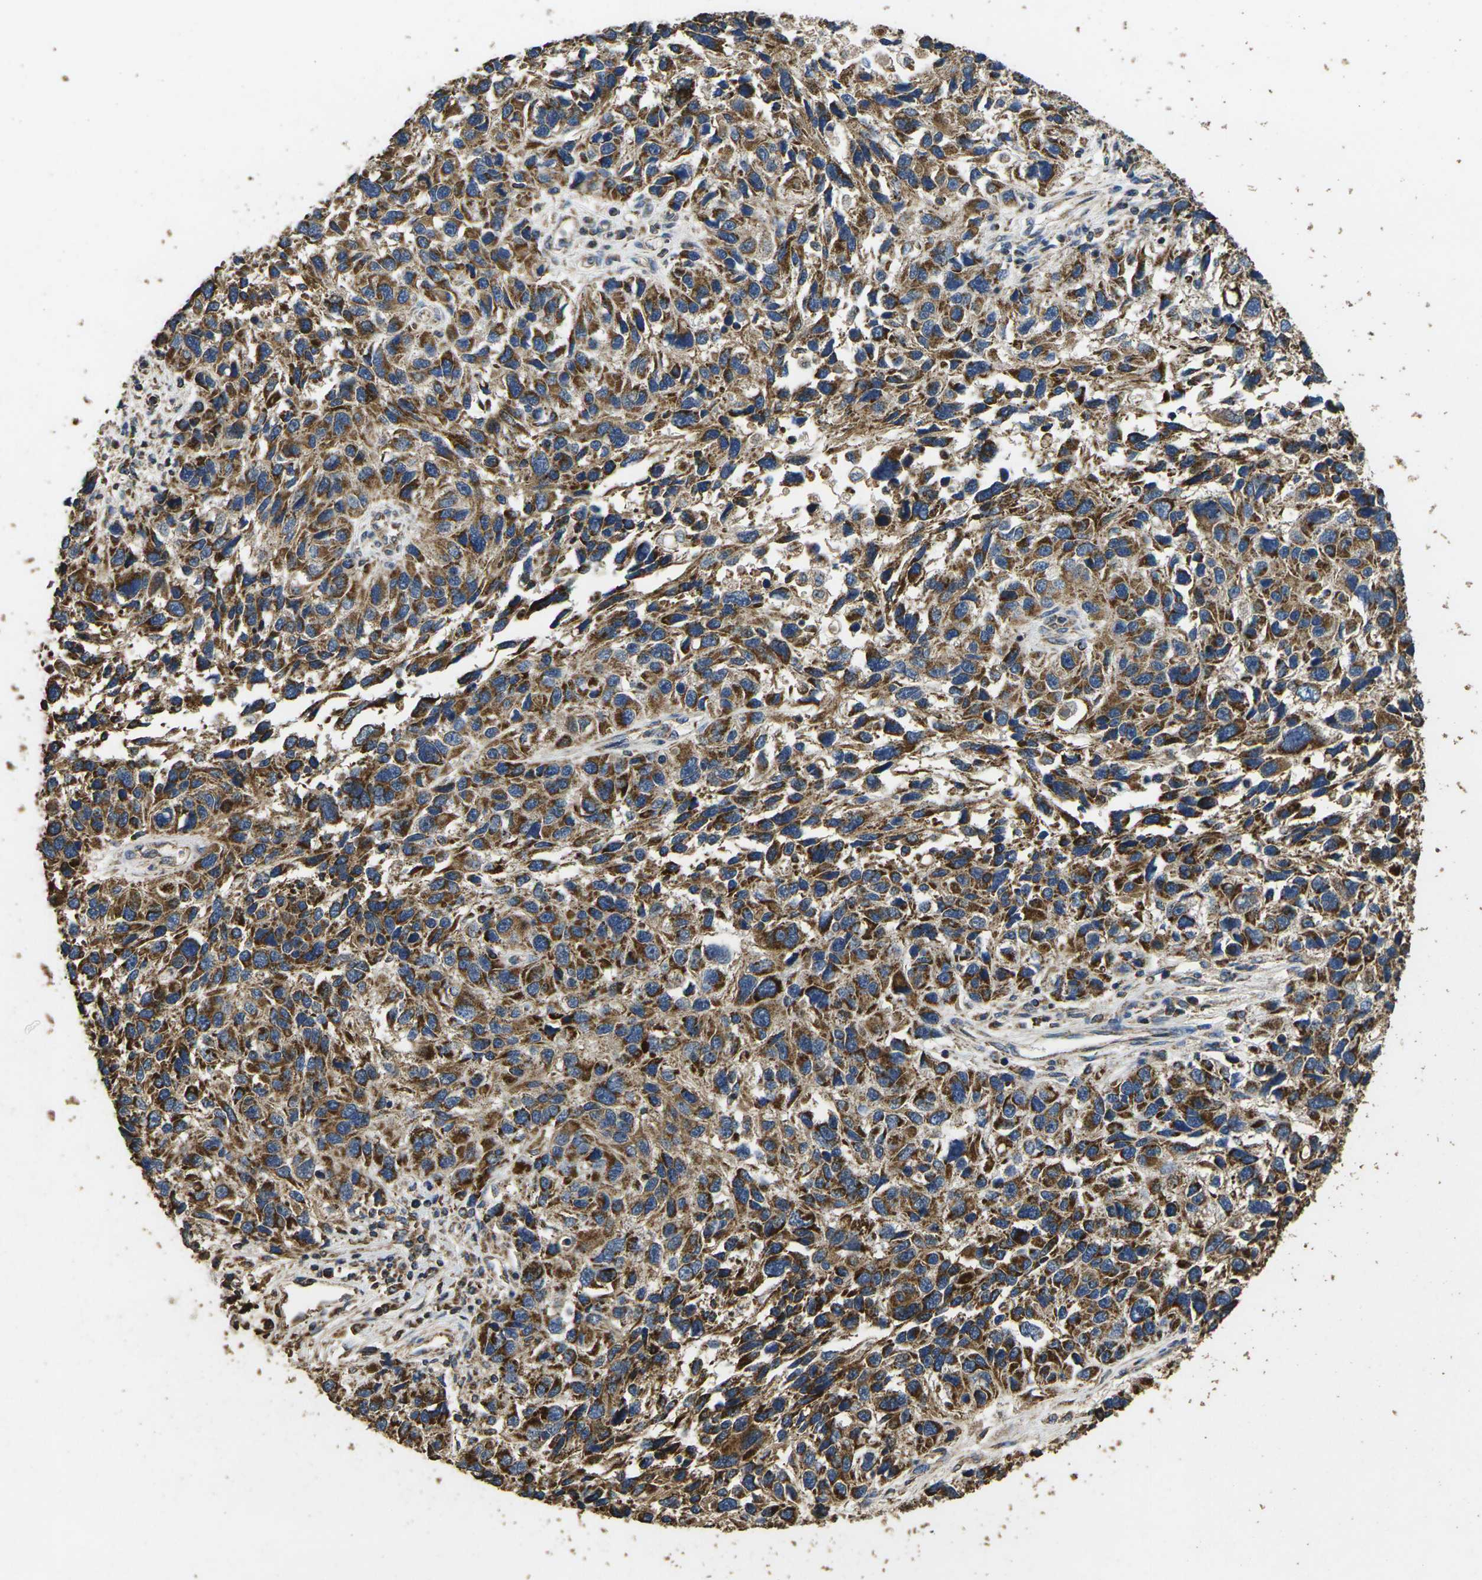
{"staining": {"intensity": "moderate", "quantity": ">75%", "location": "cytoplasmic/membranous"}, "tissue": "melanoma", "cell_type": "Tumor cells", "image_type": "cancer", "snomed": [{"axis": "morphology", "description": "Malignant melanoma, NOS"}, {"axis": "topography", "description": "Skin"}], "caption": "Immunohistochemistry photomicrograph of human malignant melanoma stained for a protein (brown), which reveals medium levels of moderate cytoplasmic/membranous positivity in approximately >75% of tumor cells.", "gene": "MAPK11", "patient": {"sex": "male", "age": 53}}